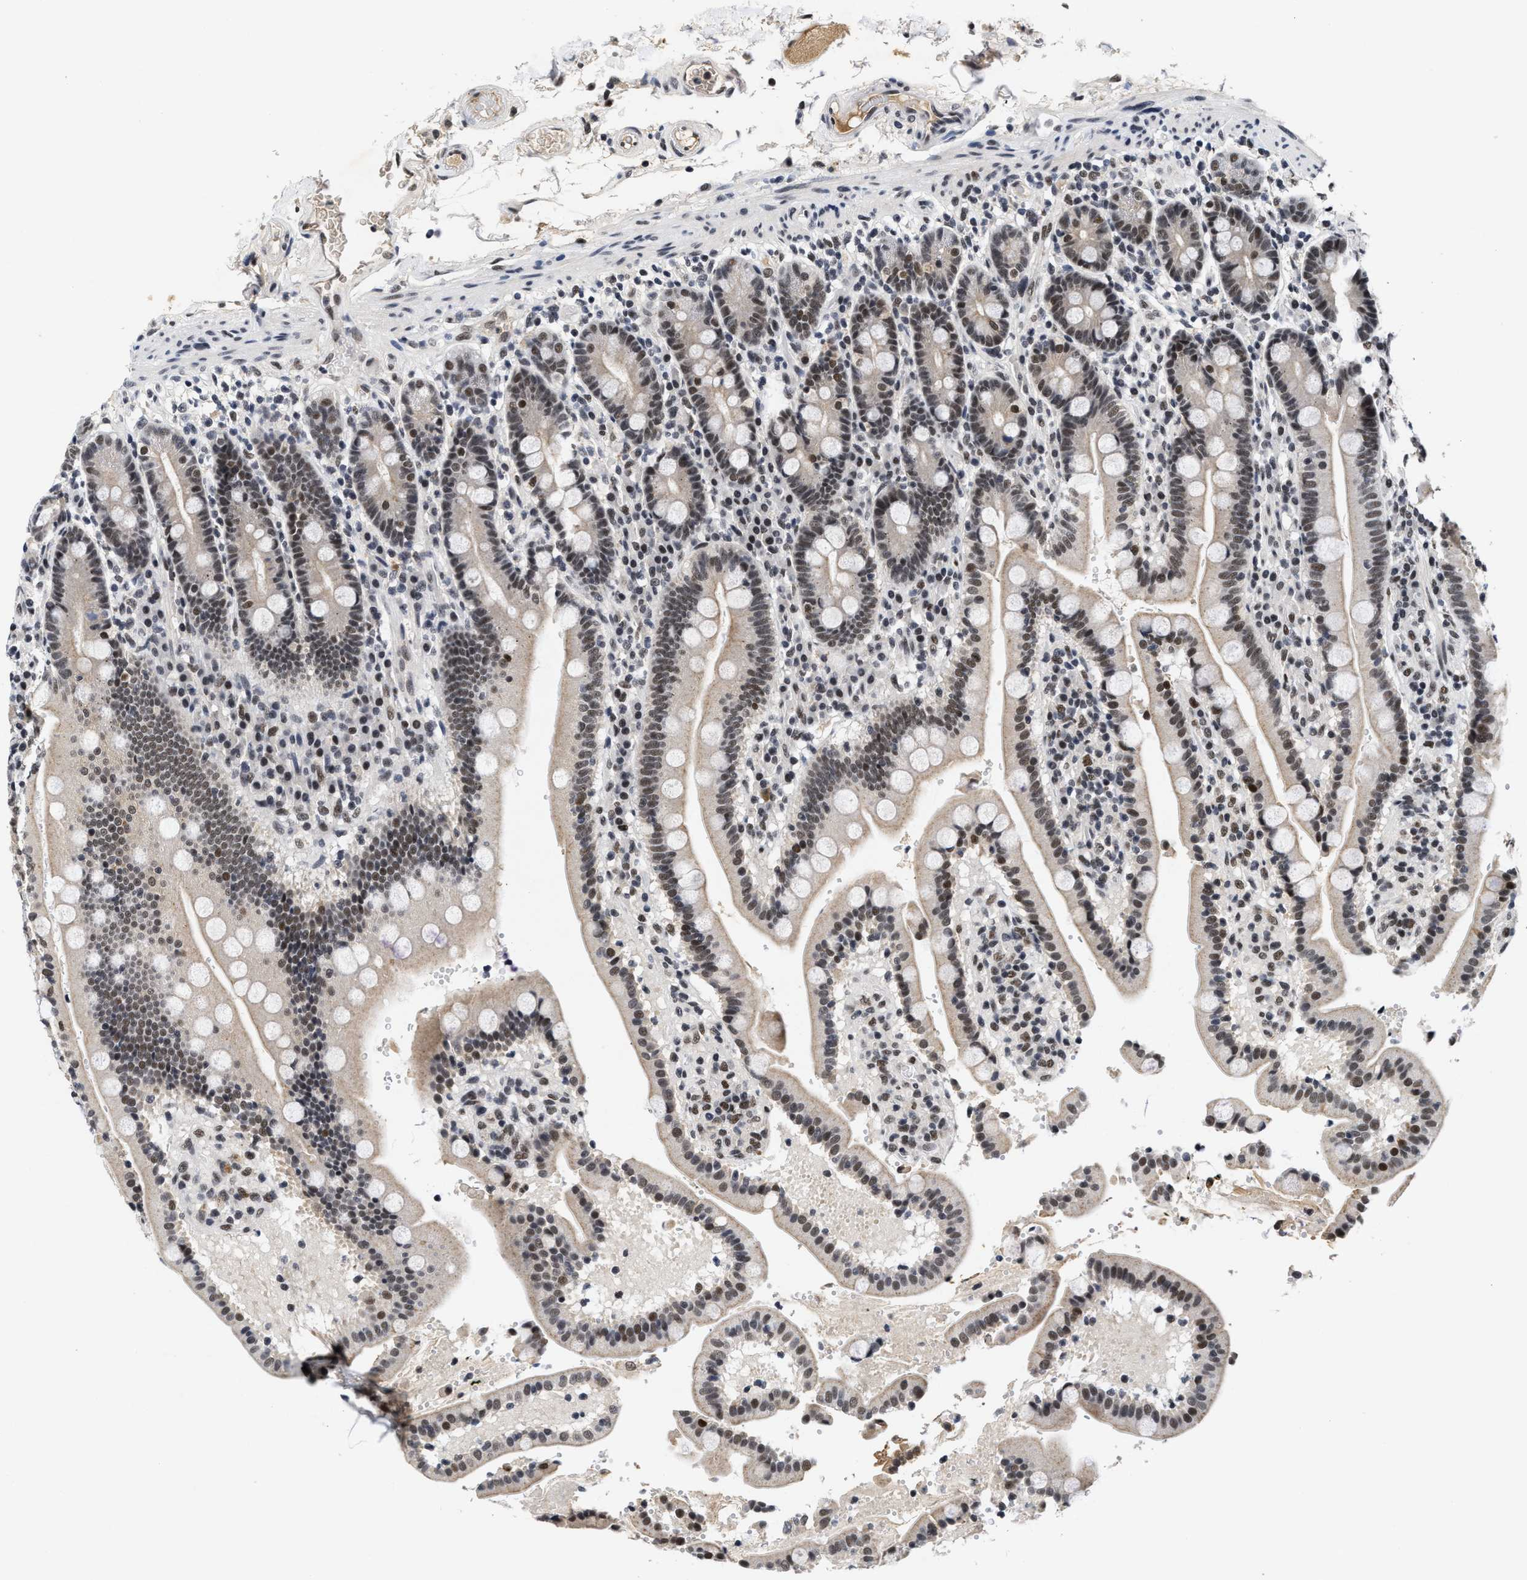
{"staining": {"intensity": "strong", "quantity": ">75%", "location": "nuclear"}, "tissue": "duodenum", "cell_type": "Glandular cells", "image_type": "normal", "snomed": [{"axis": "morphology", "description": "Normal tissue, NOS"}, {"axis": "topography", "description": "Small intestine, NOS"}], "caption": "Immunohistochemistry of benign human duodenum demonstrates high levels of strong nuclear positivity in about >75% of glandular cells.", "gene": "INIP", "patient": {"sex": "female", "age": 71}}